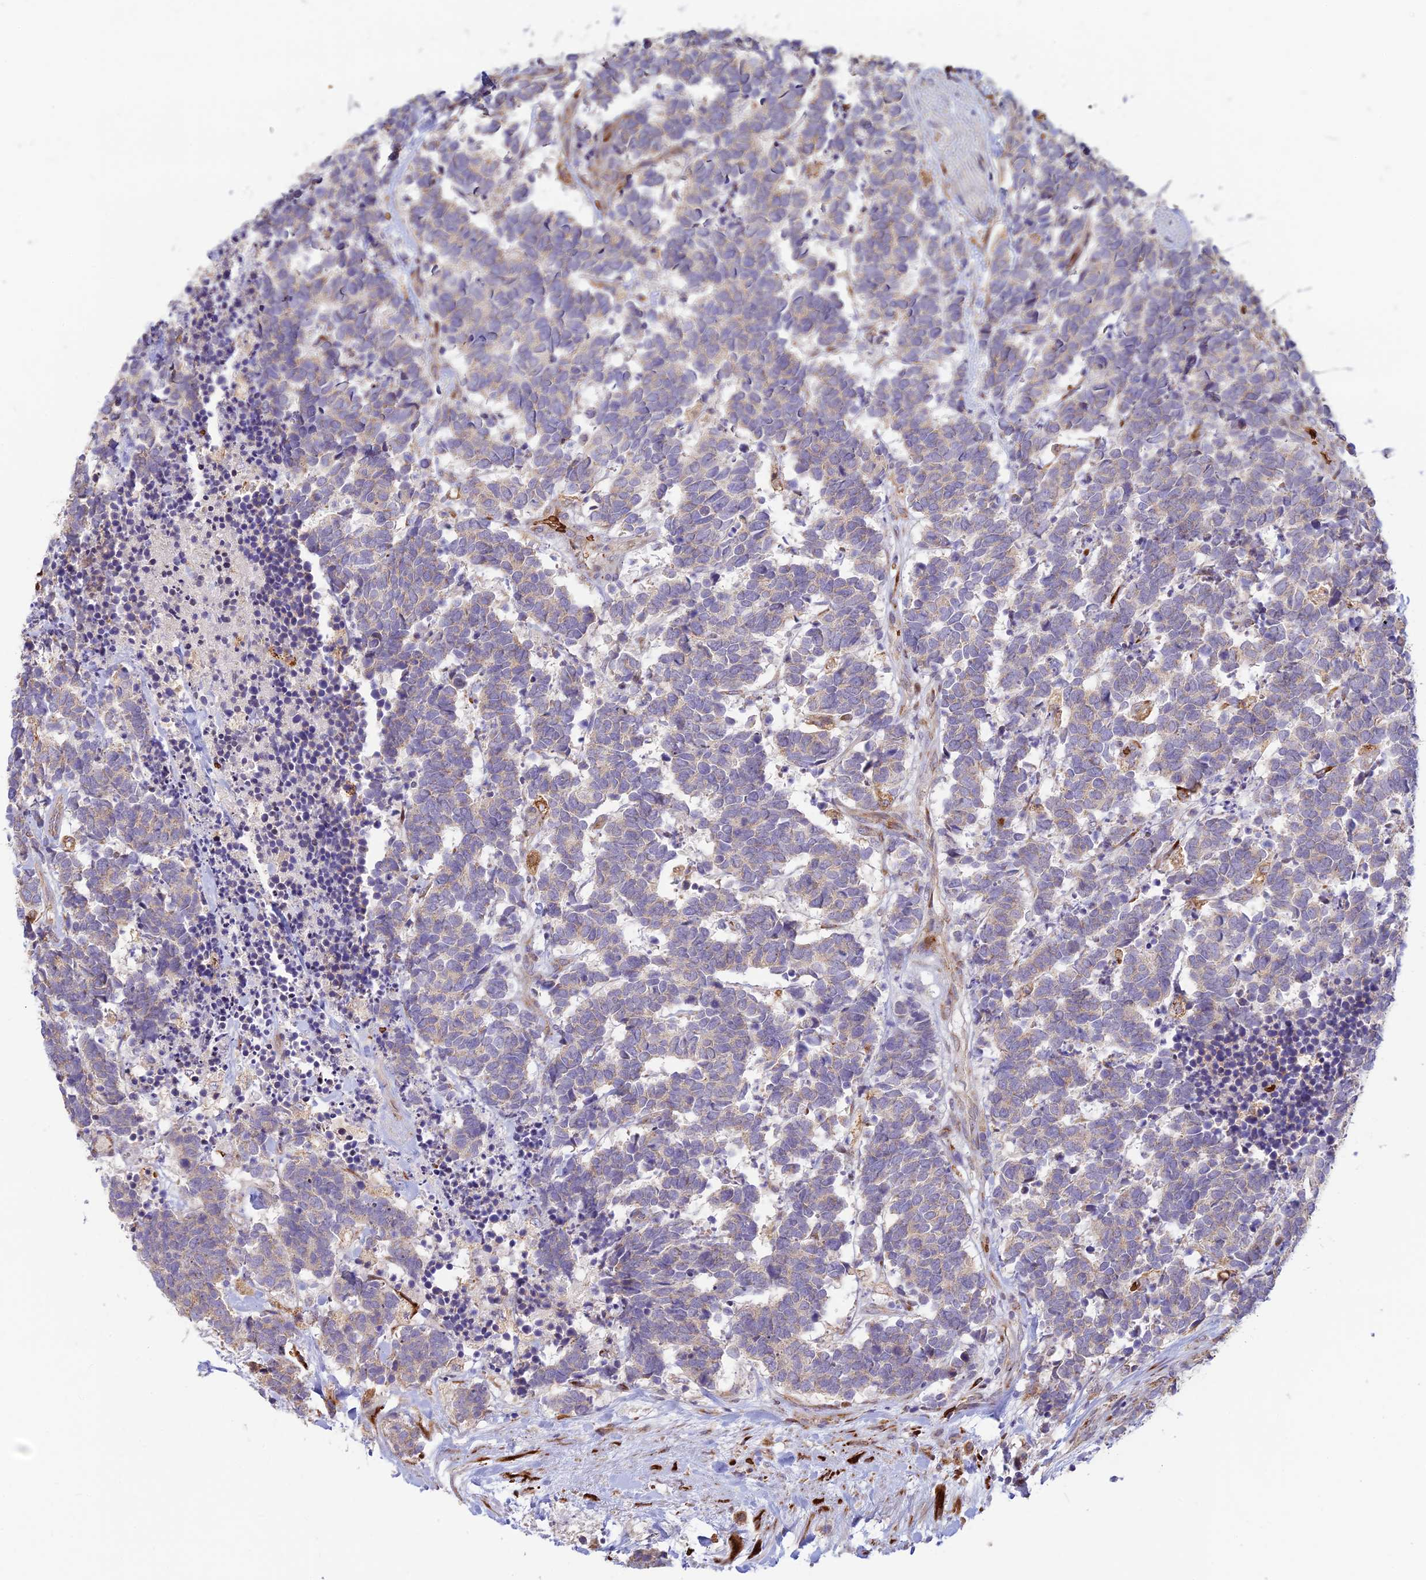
{"staining": {"intensity": "negative", "quantity": "none", "location": "none"}, "tissue": "carcinoid", "cell_type": "Tumor cells", "image_type": "cancer", "snomed": [{"axis": "morphology", "description": "Carcinoma, NOS"}, {"axis": "morphology", "description": "Carcinoid, malignant, NOS"}, {"axis": "topography", "description": "Prostate"}], "caption": "Tumor cells show no significant protein expression in carcinoid.", "gene": "UFSP2", "patient": {"sex": "male", "age": 57}}